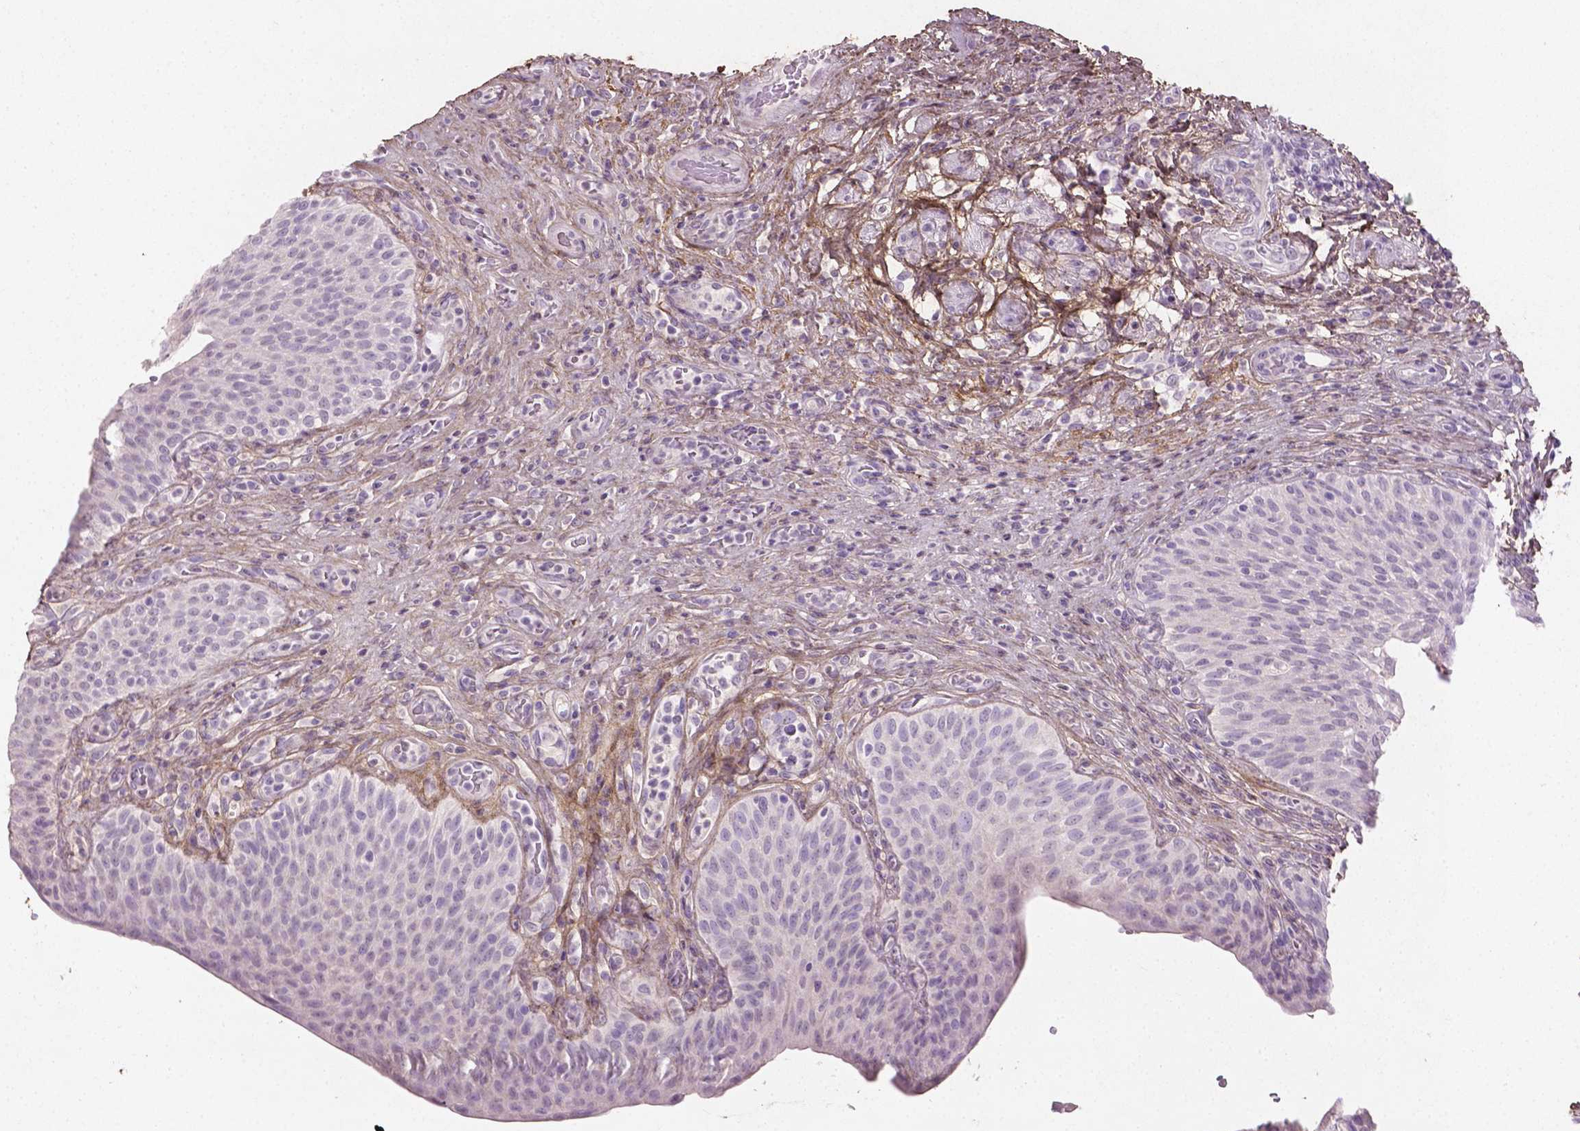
{"staining": {"intensity": "negative", "quantity": "none", "location": "none"}, "tissue": "urinary bladder", "cell_type": "Urothelial cells", "image_type": "normal", "snomed": [{"axis": "morphology", "description": "Normal tissue, NOS"}, {"axis": "topography", "description": "Urinary bladder"}, {"axis": "topography", "description": "Peripheral nerve tissue"}], "caption": "Immunohistochemical staining of unremarkable urinary bladder demonstrates no significant positivity in urothelial cells.", "gene": "DLG2", "patient": {"sex": "male", "age": 66}}